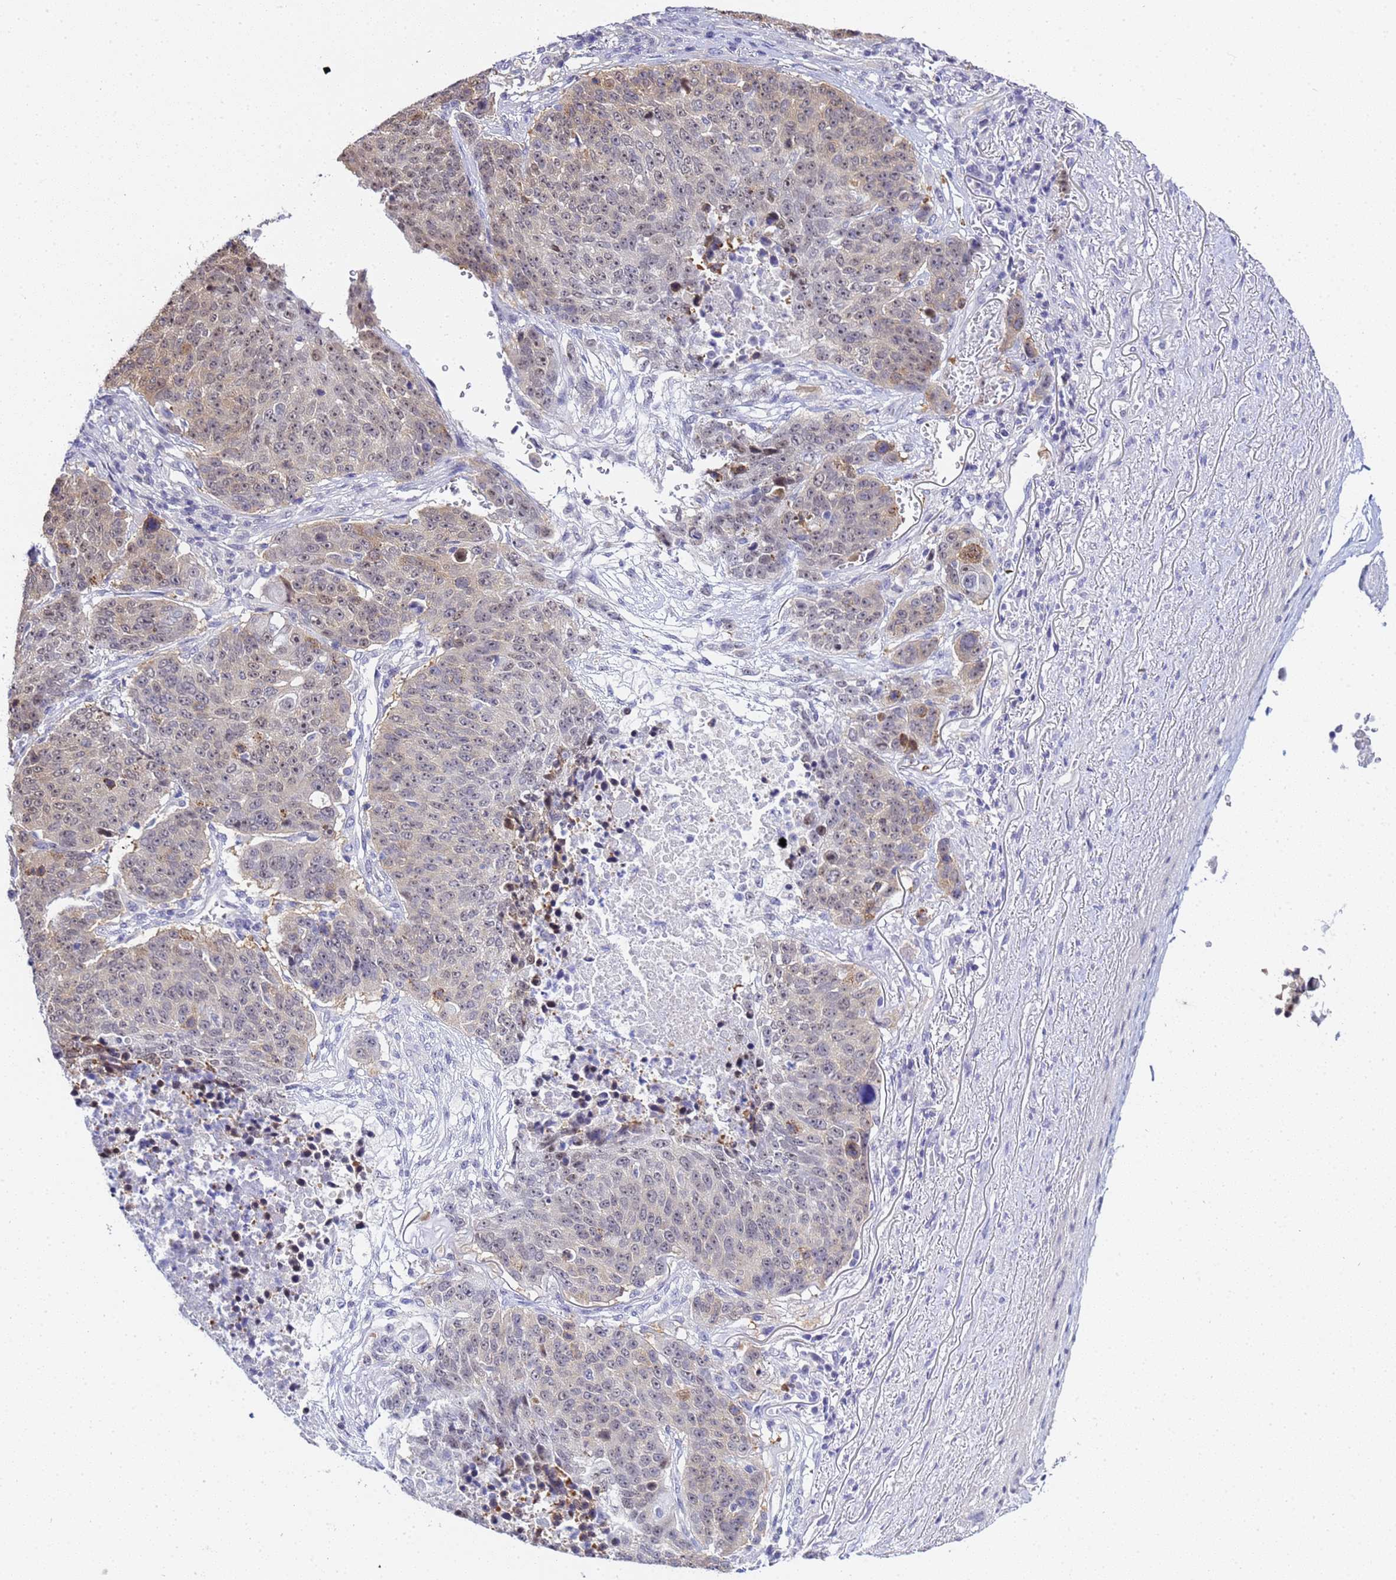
{"staining": {"intensity": "weak", "quantity": "25%-75%", "location": "nuclear"}, "tissue": "lung cancer", "cell_type": "Tumor cells", "image_type": "cancer", "snomed": [{"axis": "morphology", "description": "Normal tissue, NOS"}, {"axis": "morphology", "description": "Squamous cell carcinoma, NOS"}, {"axis": "topography", "description": "Lymph node"}, {"axis": "topography", "description": "Lung"}], "caption": "Immunohistochemical staining of lung cancer (squamous cell carcinoma) exhibits low levels of weak nuclear positivity in approximately 25%-75% of tumor cells.", "gene": "ACTL6B", "patient": {"sex": "male", "age": 66}}